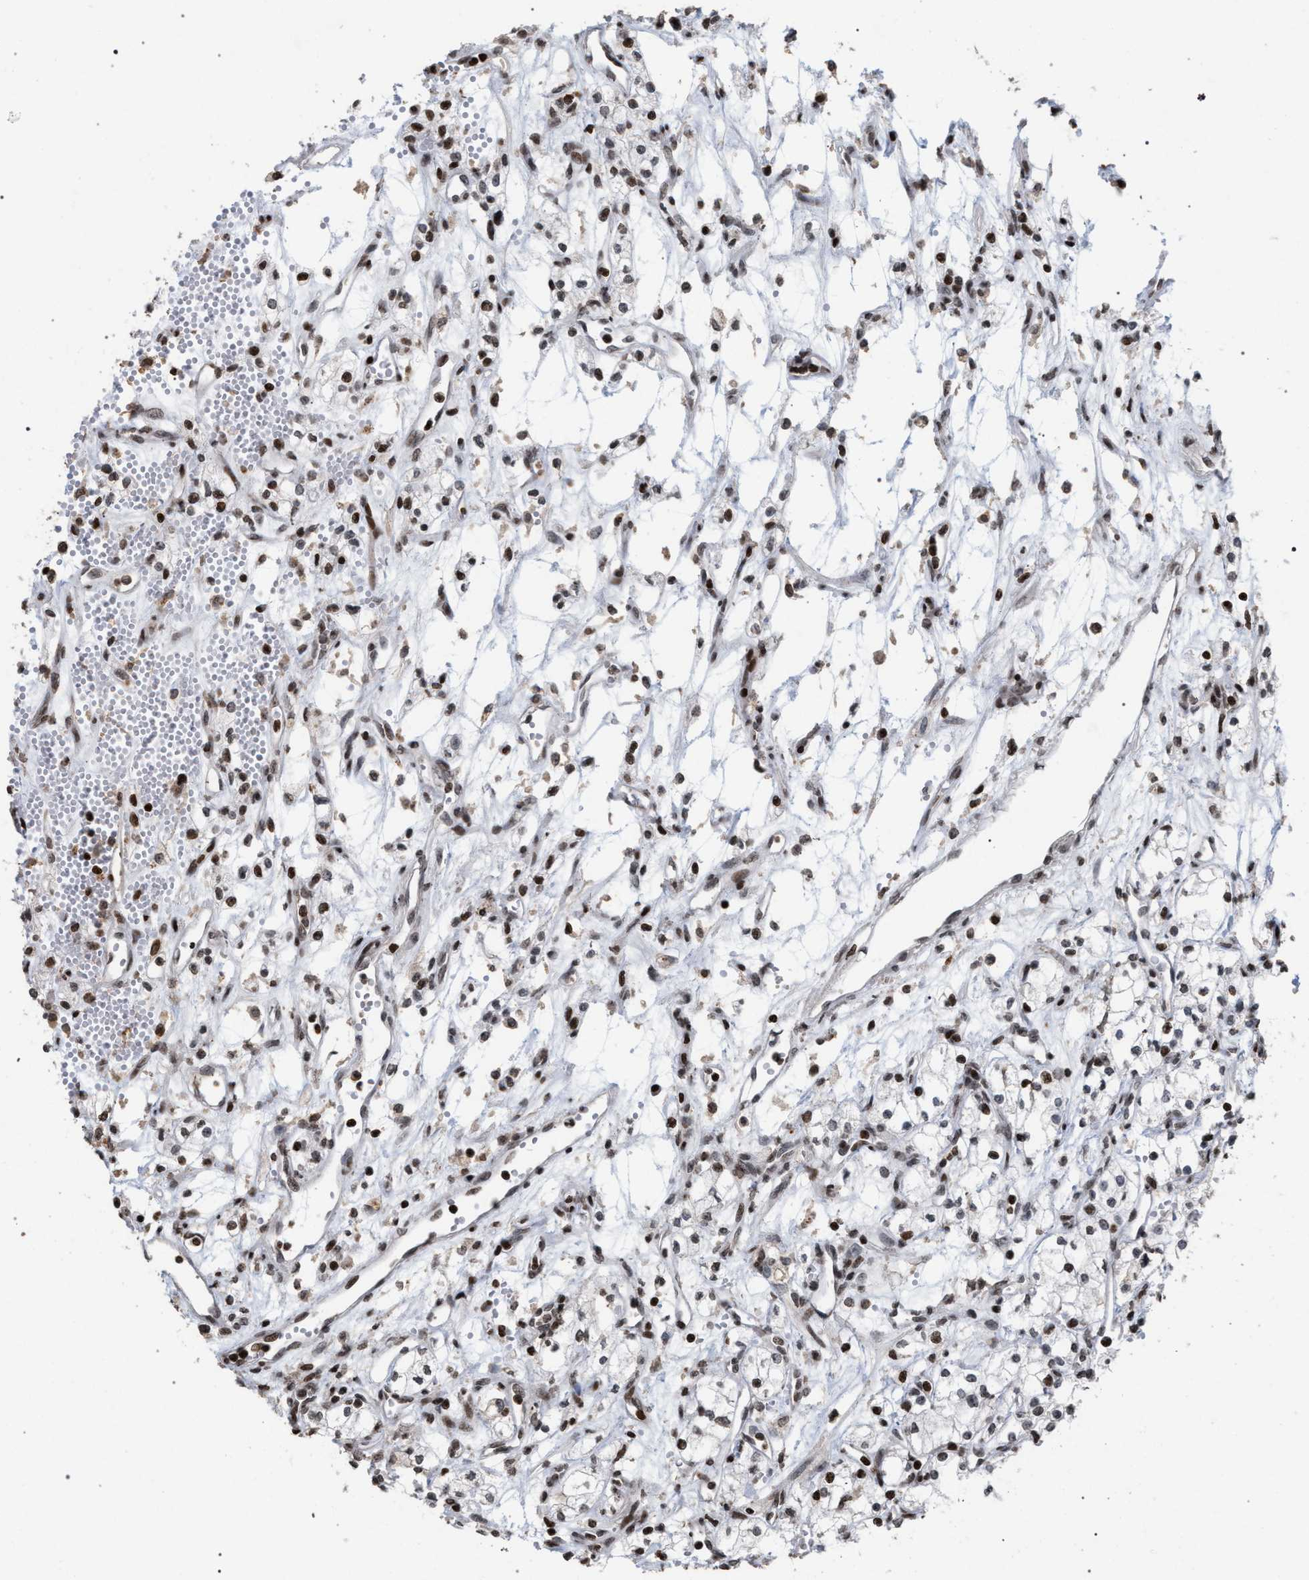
{"staining": {"intensity": "moderate", "quantity": ">75%", "location": "nuclear"}, "tissue": "renal cancer", "cell_type": "Tumor cells", "image_type": "cancer", "snomed": [{"axis": "morphology", "description": "Adenocarcinoma, NOS"}, {"axis": "topography", "description": "Kidney"}], "caption": "Protein expression analysis of human renal cancer (adenocarcinoma) reveals moderate nuclear positivity in about >75% of tumor cells.", "gene": "FOXD3", "patient": {"sex": "male", "age": 59}}